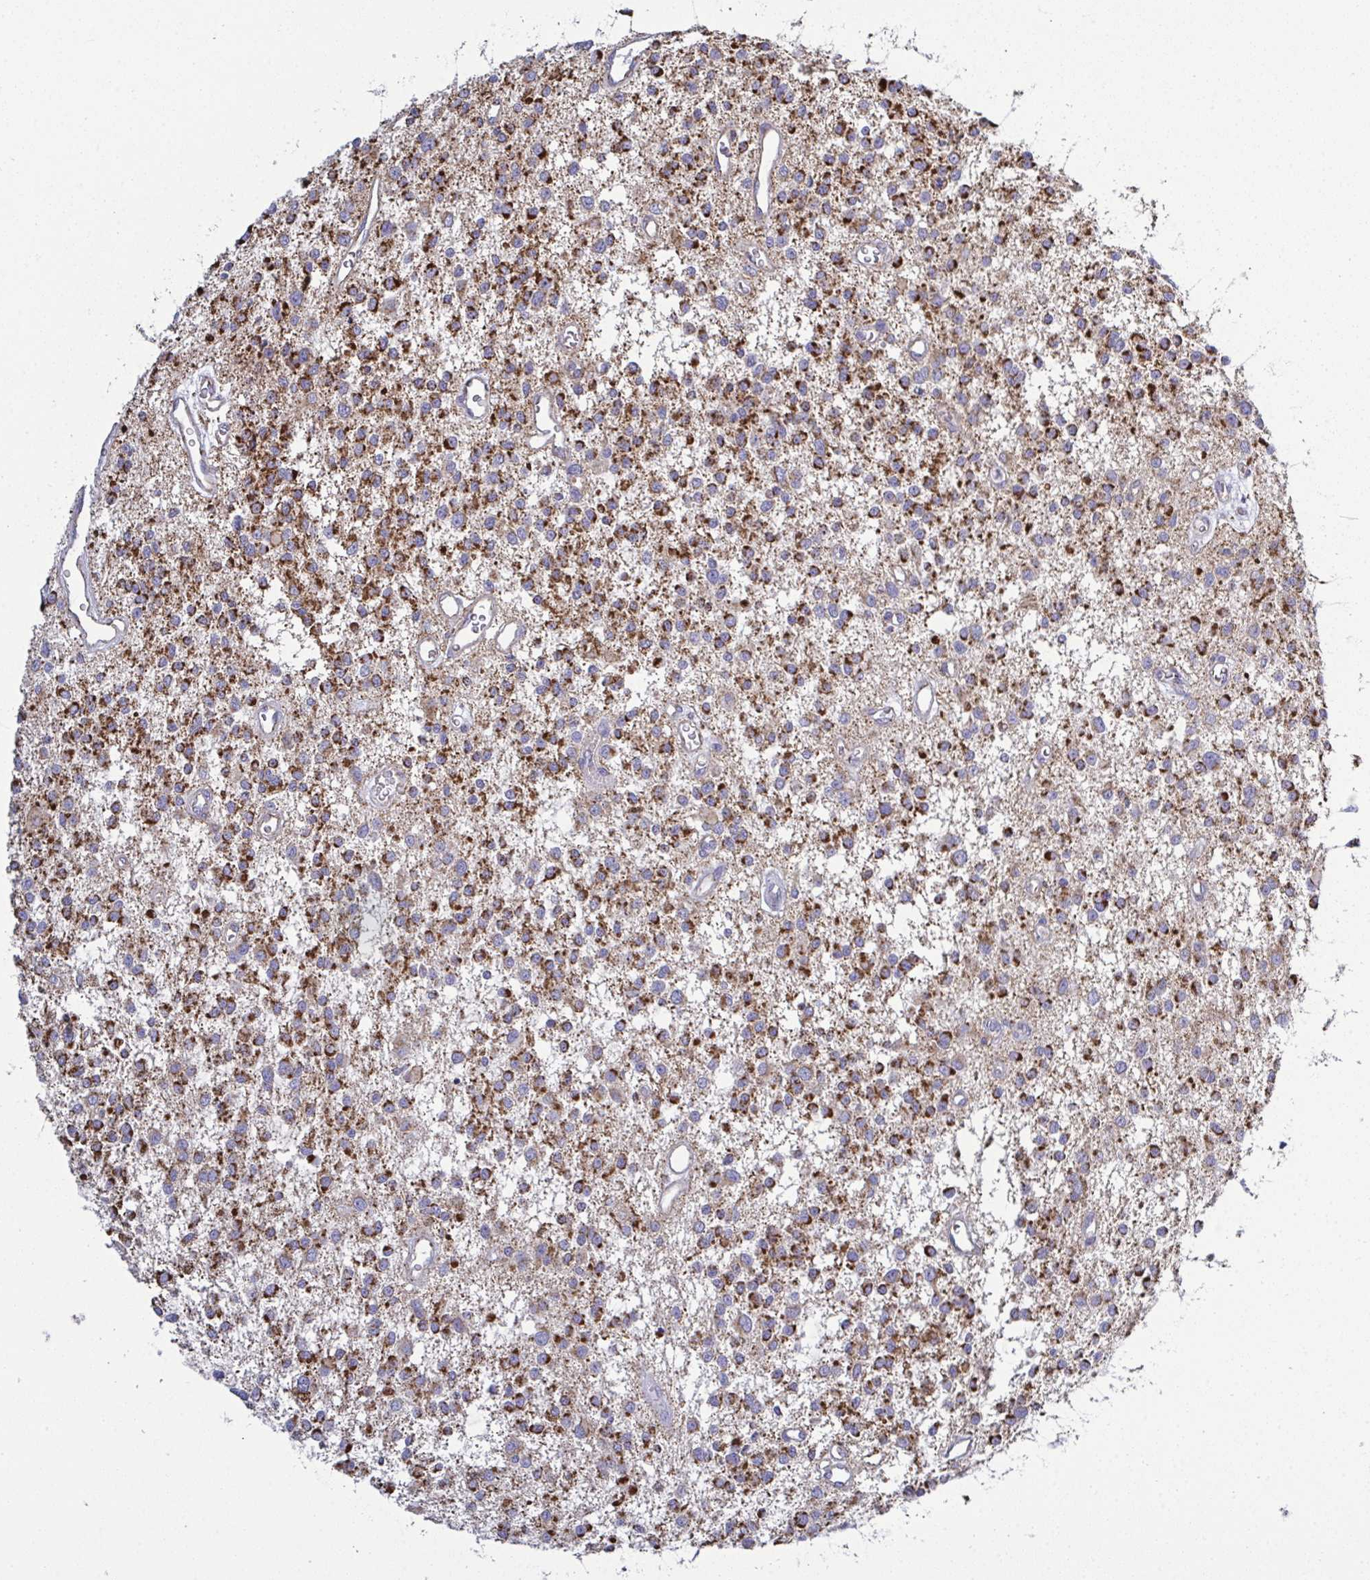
{"staining": {"intensity": "strong", "quantity": "25%-75%", "location": "cytoplasmic/membranous"}, "tissue": "glioma", "cell_type": "Tumor cells", "image_type": "cancer", "snomed": [{"axis": "morphology", "description": "Glioma, malignant, Low grade"}, {"axis": "topography", "description": "Brain"}], "caption": "A histopathology image of human malignant glioma (low-grade) stained for a protein displays strong cytoplasmic/membranous brown staining in tumor cells.", "gene": "CSDE1", "patient": {"sex": "male", "age": 43}}